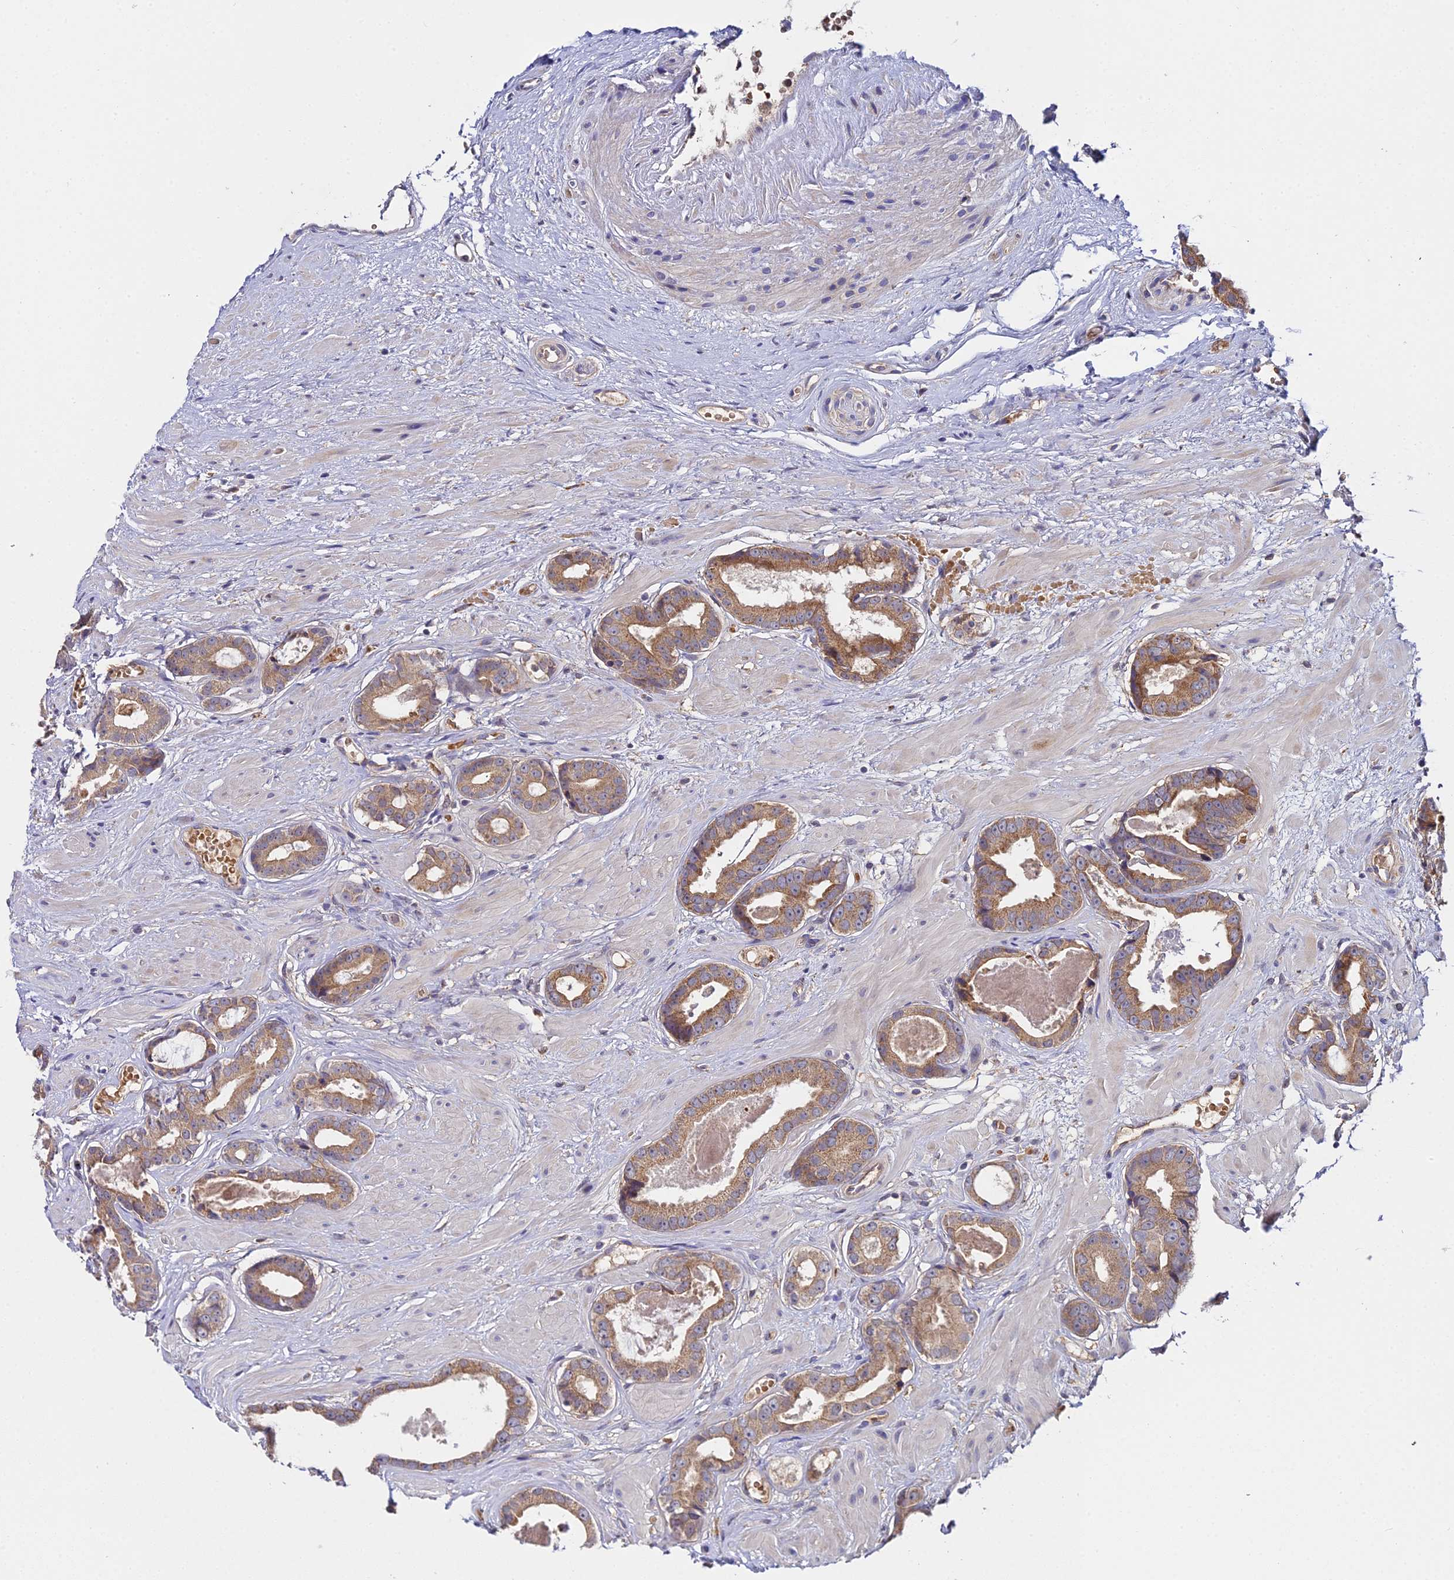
{"staining": {"intensity": "moderate", "quantity": ">75%", "location": "cytoplasmic/membranous"}, "tissue": "prostate cancer", "cell_type": "Tumor cells", "image_type": "cancer", "snomed": [{"axis": "morphology", "description": "Adenocarcinoma, Low grade"}, {"axis": "topography", "description": "Prostate"}], "caption": "Immunohistochemical staining of prostate cancer (adenocarcinoma (low-grade)) demonstrates medium levels of moderate cytoplasmic/membranous protein expression in approximately >75% of tumor cells.", "gene": "ZBED8", "patient": {"sex": "male", "age": 64}}